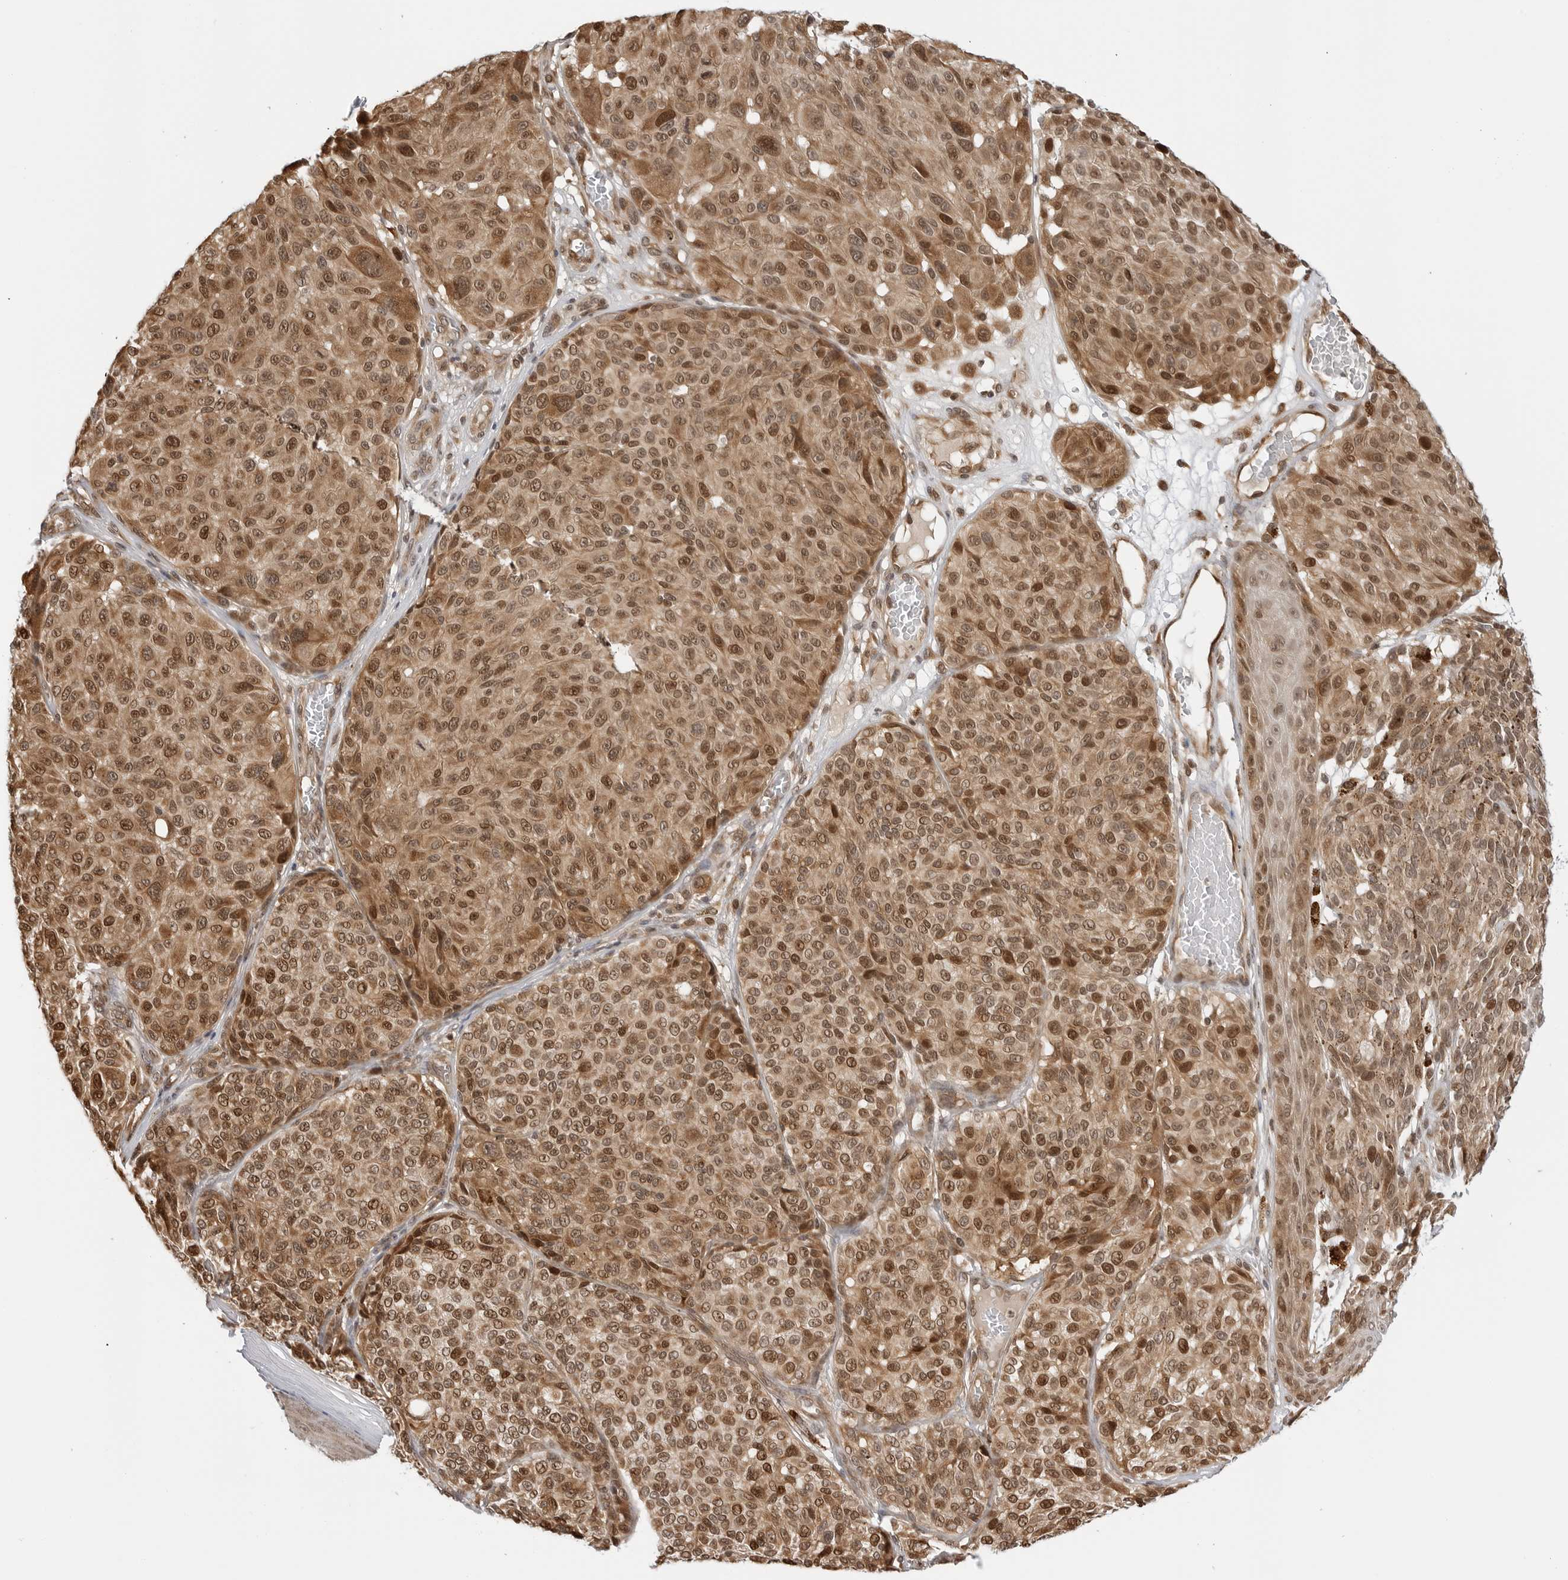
{"staining": {"intensity": "moderate", "quantity": ">75%", "location": "cytoplasmic/membranous,nuclear"}, "tissue": "melanoma", "cell_type": "Tumor cells", "image_type": "cancer", "snomed": [{"axis": "morphology", "description": "Malignant melanoma, NOS"}, {"axis": "topography", "description": "Skin"}], "caption": "Melanoma stained with DAB immunohistochemistry exhibits medium levels of moderate cytoplasmic/membranous and nuclear staining in approximately >75% of tumor cells.", "gene": "TIPRL", "patient": {"sex": "male", "age": 83}}